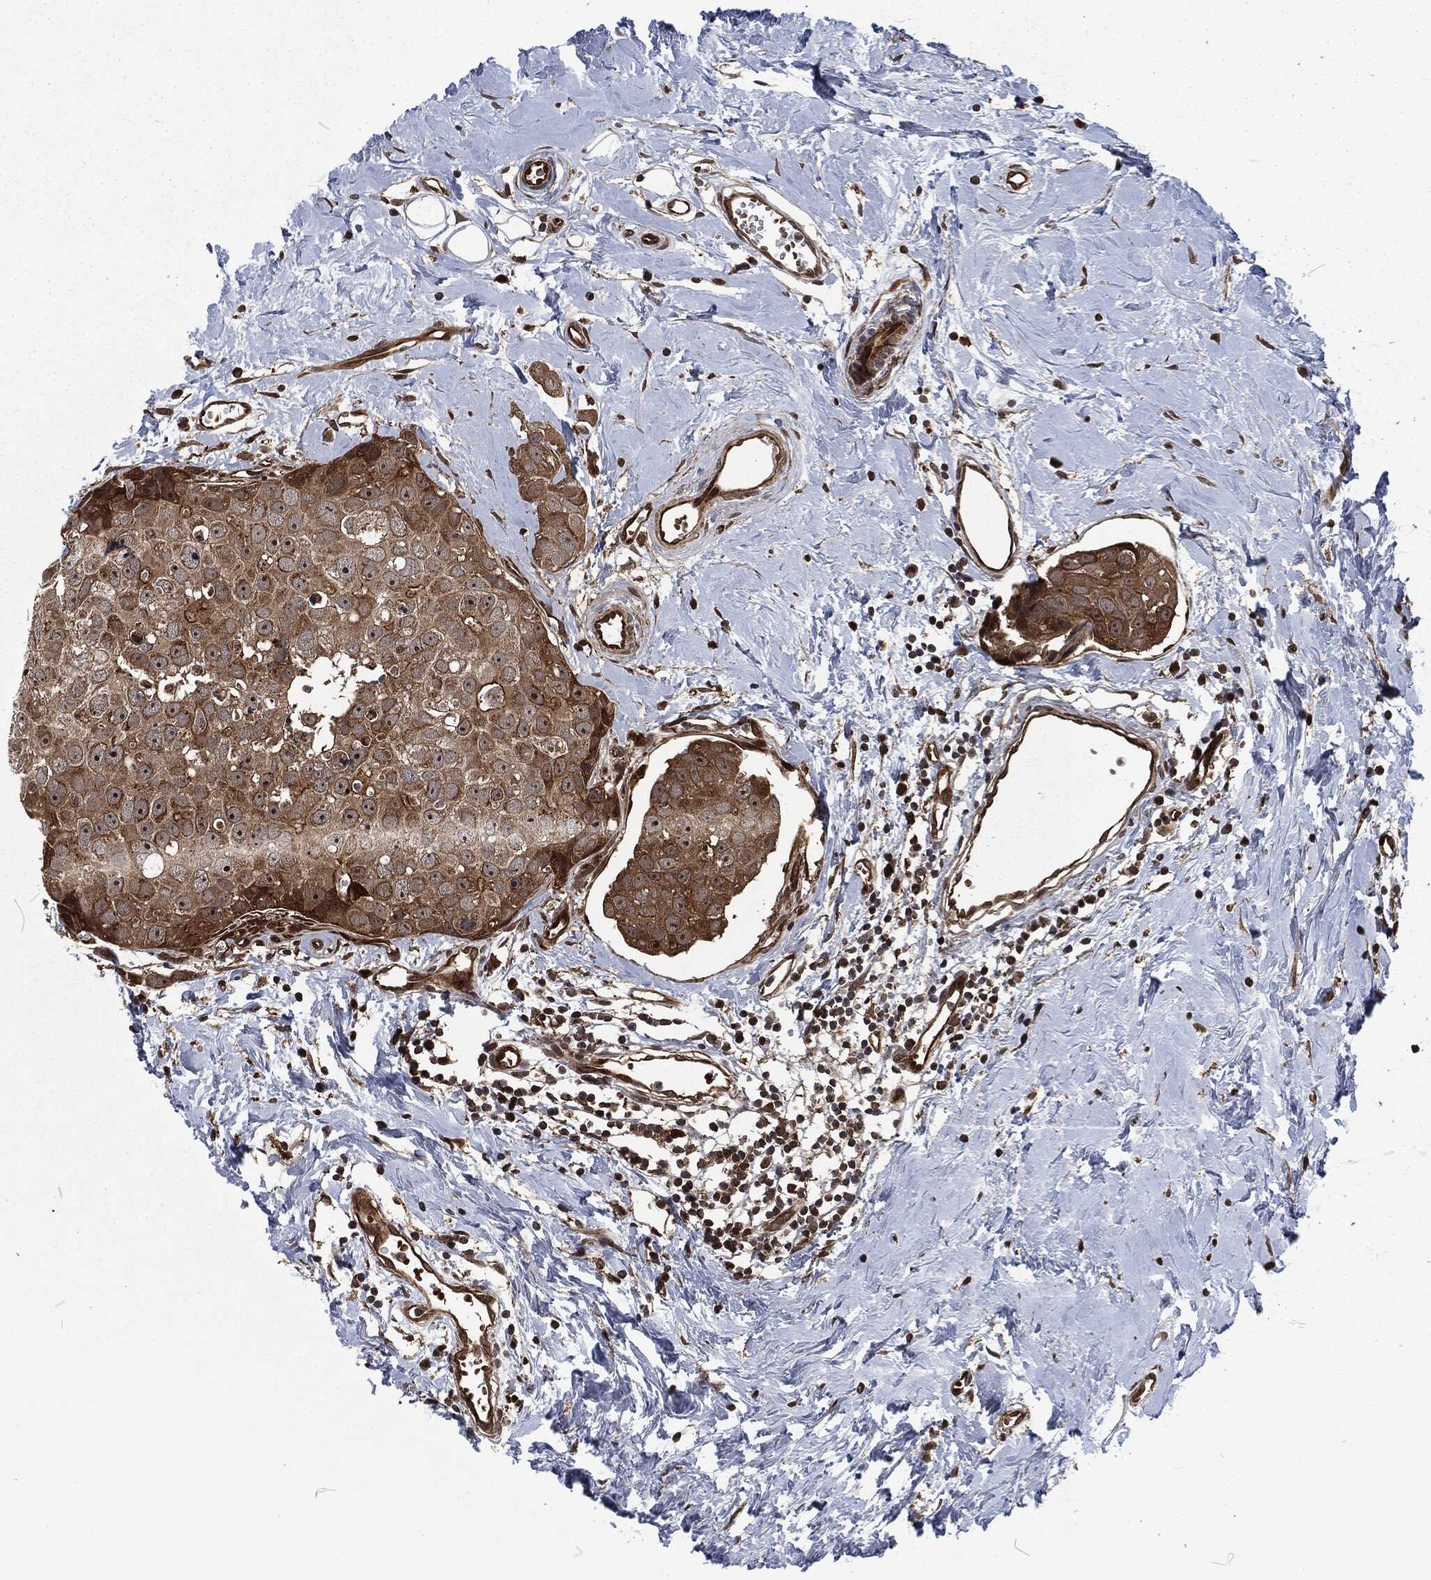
{"staining": {"intensity": "moderate", "quantity": ">75%", "location": "cytoplasmic/membranous"}, "tissue": "breast cancer", "cell_type": "Tumor cells", "image_type": "cancer", "snomed": [{"axis": "morphology", "description": "Duct carcinoma"}, {"axis": "topography", "description": "Breast"}], "caption": "This photomicrograph displays immunohistochemistry (IHC) staining of breast cancer (infiltrating ductal carcinoma), with medium moderate cytoplasmic/membranous positivity in about >75% of tumor cells.", "gene": "CMPK2", "patient": {"sex": "female", "age": 35}}